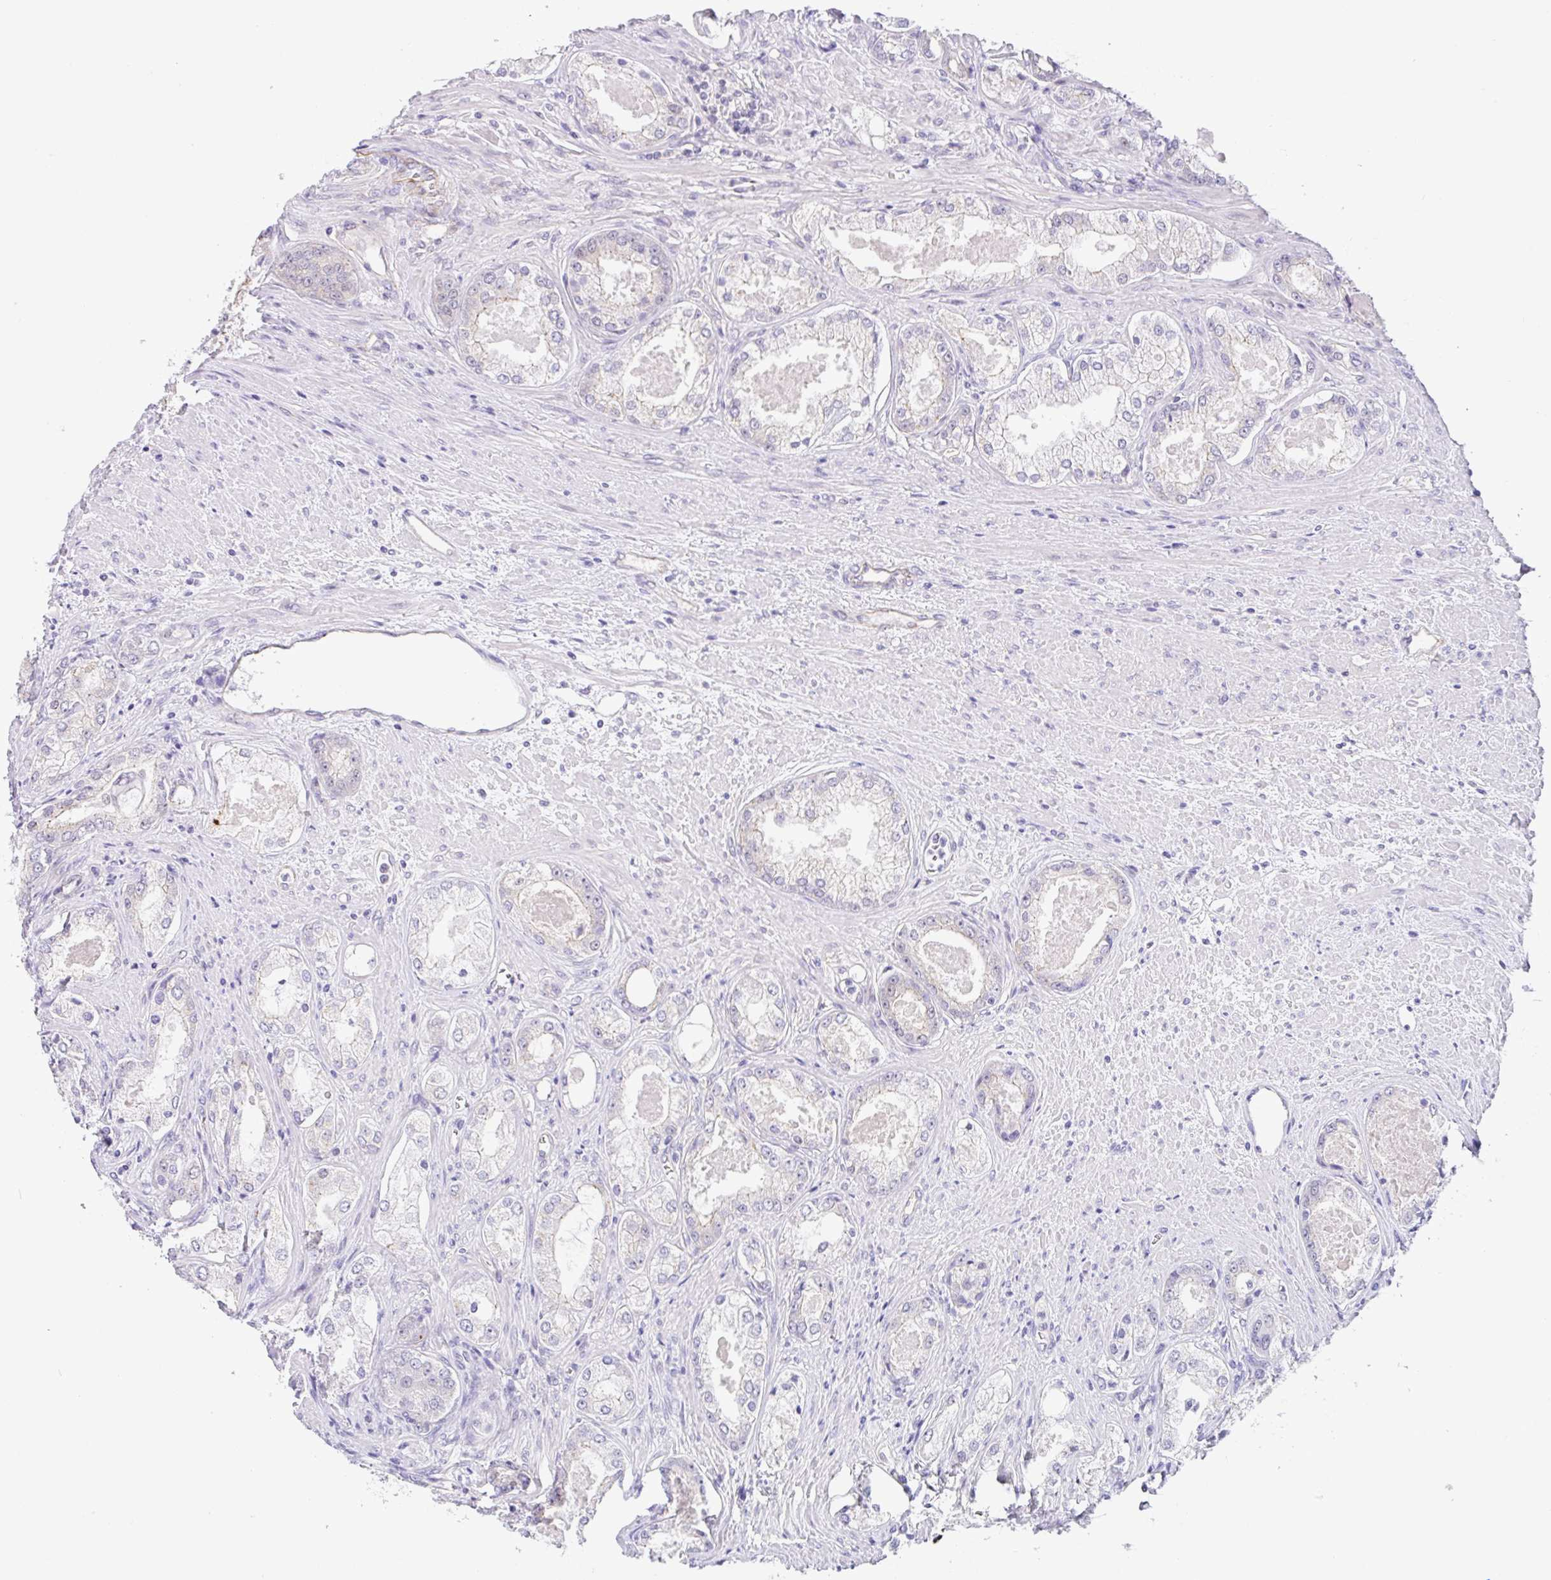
{"staining": {"intensity": "negative", "quantity": "none", "location": "none"}, "tissue": "prostate cancer", "cell_type": "Tumor cells", "image_type": "cancer", "snomed": [{"axis": "morphology", "description": "Adenocarcinoma, Low grade"}, {"axis": "topography", "description": "Prostate"}], "caption": "A micrograph of human prostate cancer (adenocarcinoma (low-grade)) is negative for staining in tumor cells.", "gene": "CGNL1", "patient": {"sex": "male", "age": 68}}